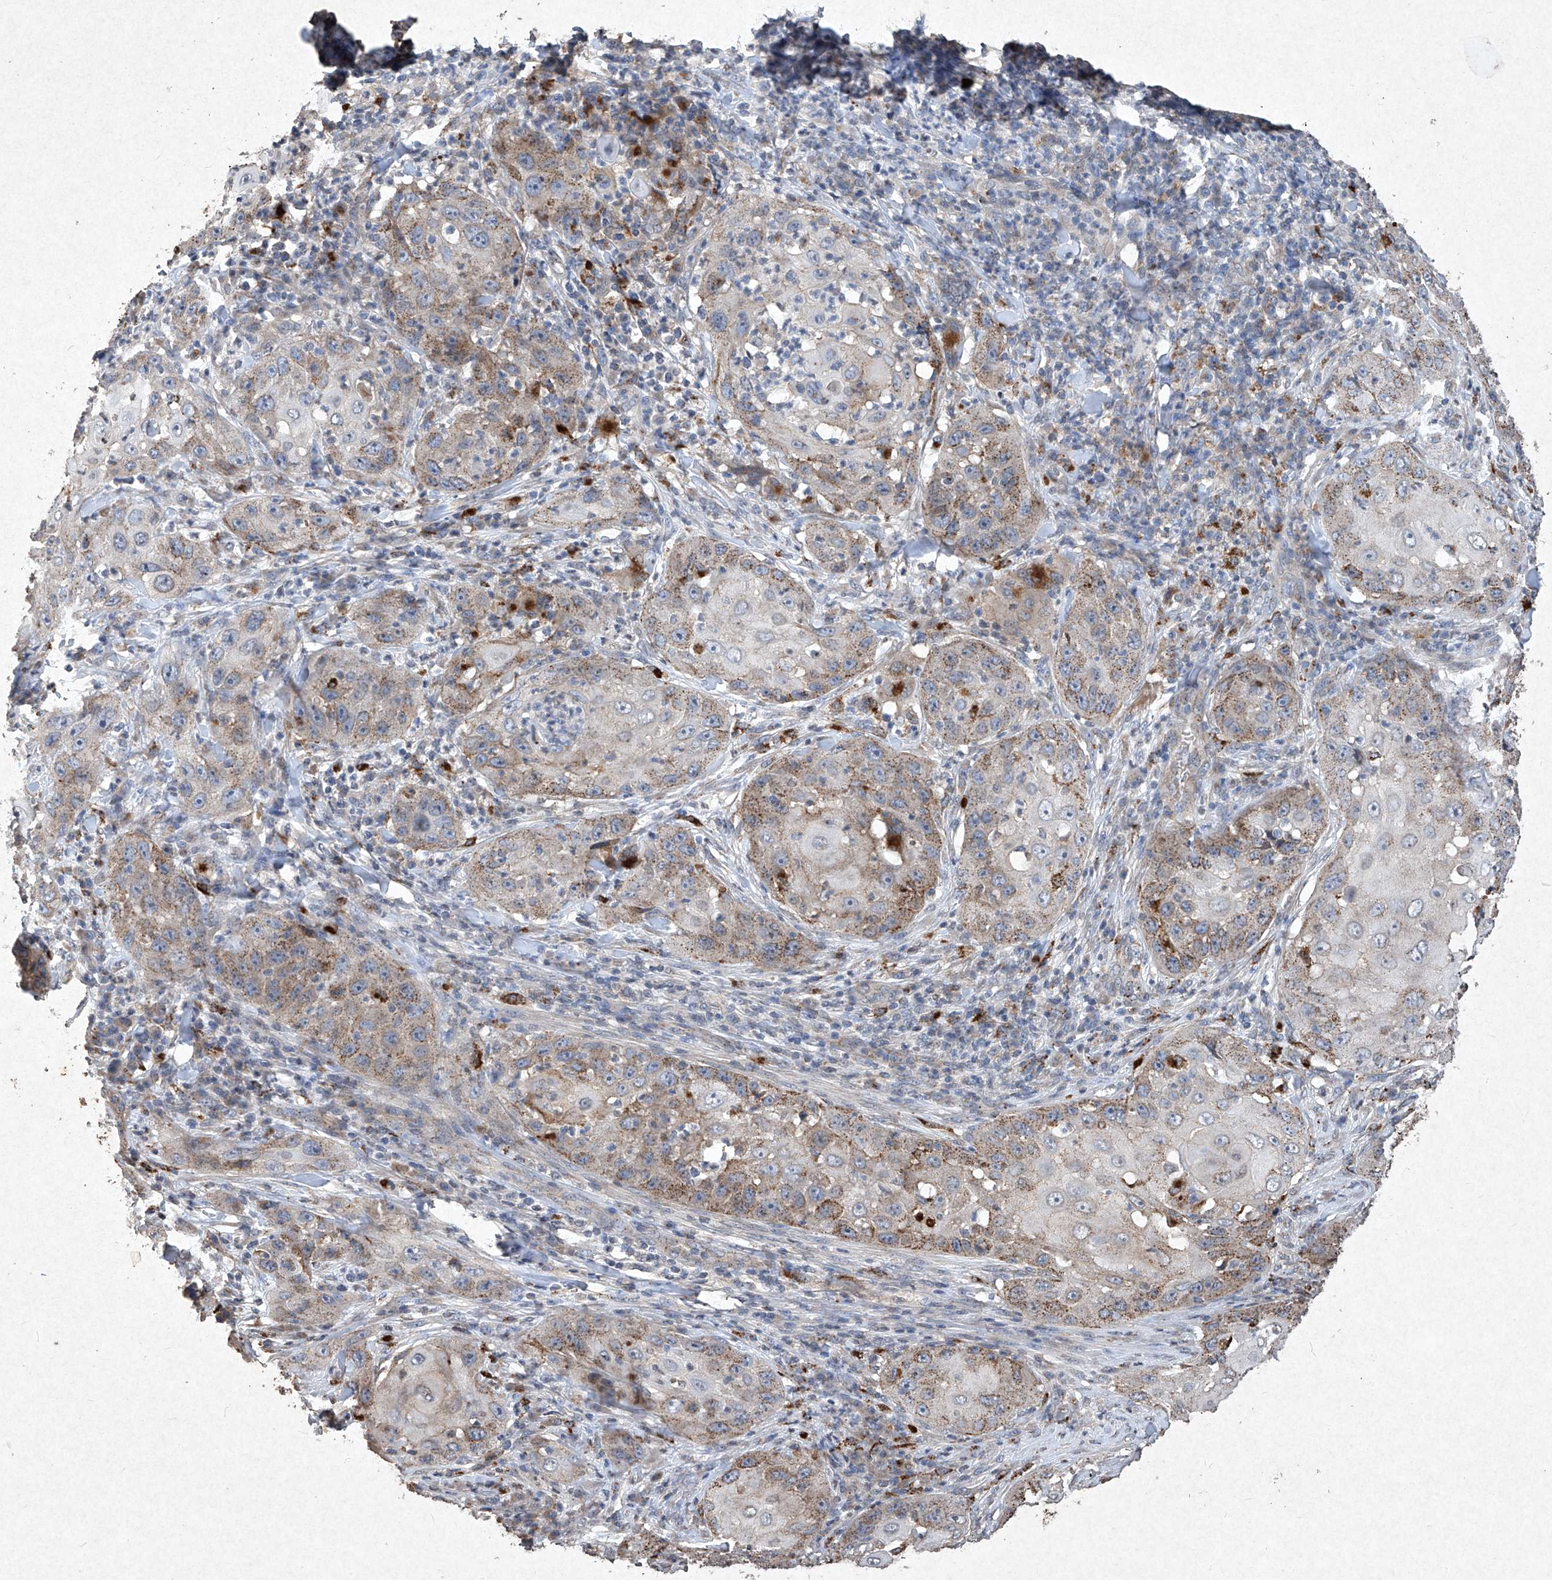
{"staining": {"intensity": "moderate", "quantity": "25%-75%", "location": "cytoplasmic/membranous"}, "tissue": "skin cancer", "cell_type": "Tumor cells", "image_type": "cancer", "snomed": [{"axis": "morphology", "description": "Squamous cell carcinoma, NOS"}, {"axis": "topography", "description": "Skin"}], "caption": "The photomicrograph reveals staining of squamous cell carcinoma (skin), revealing moderate cytoplasmic/membranous protein positivity (brown color) within tumor cells. The staining was performed using DAB (3,3'-diaminobenzidine) to visualize the protein expression in brown, while the nuclei were stained in blue with hematoxylin (Magnification: 20x).", "gene": "MED16", "patient": {"sex": "female", "age": 44}}